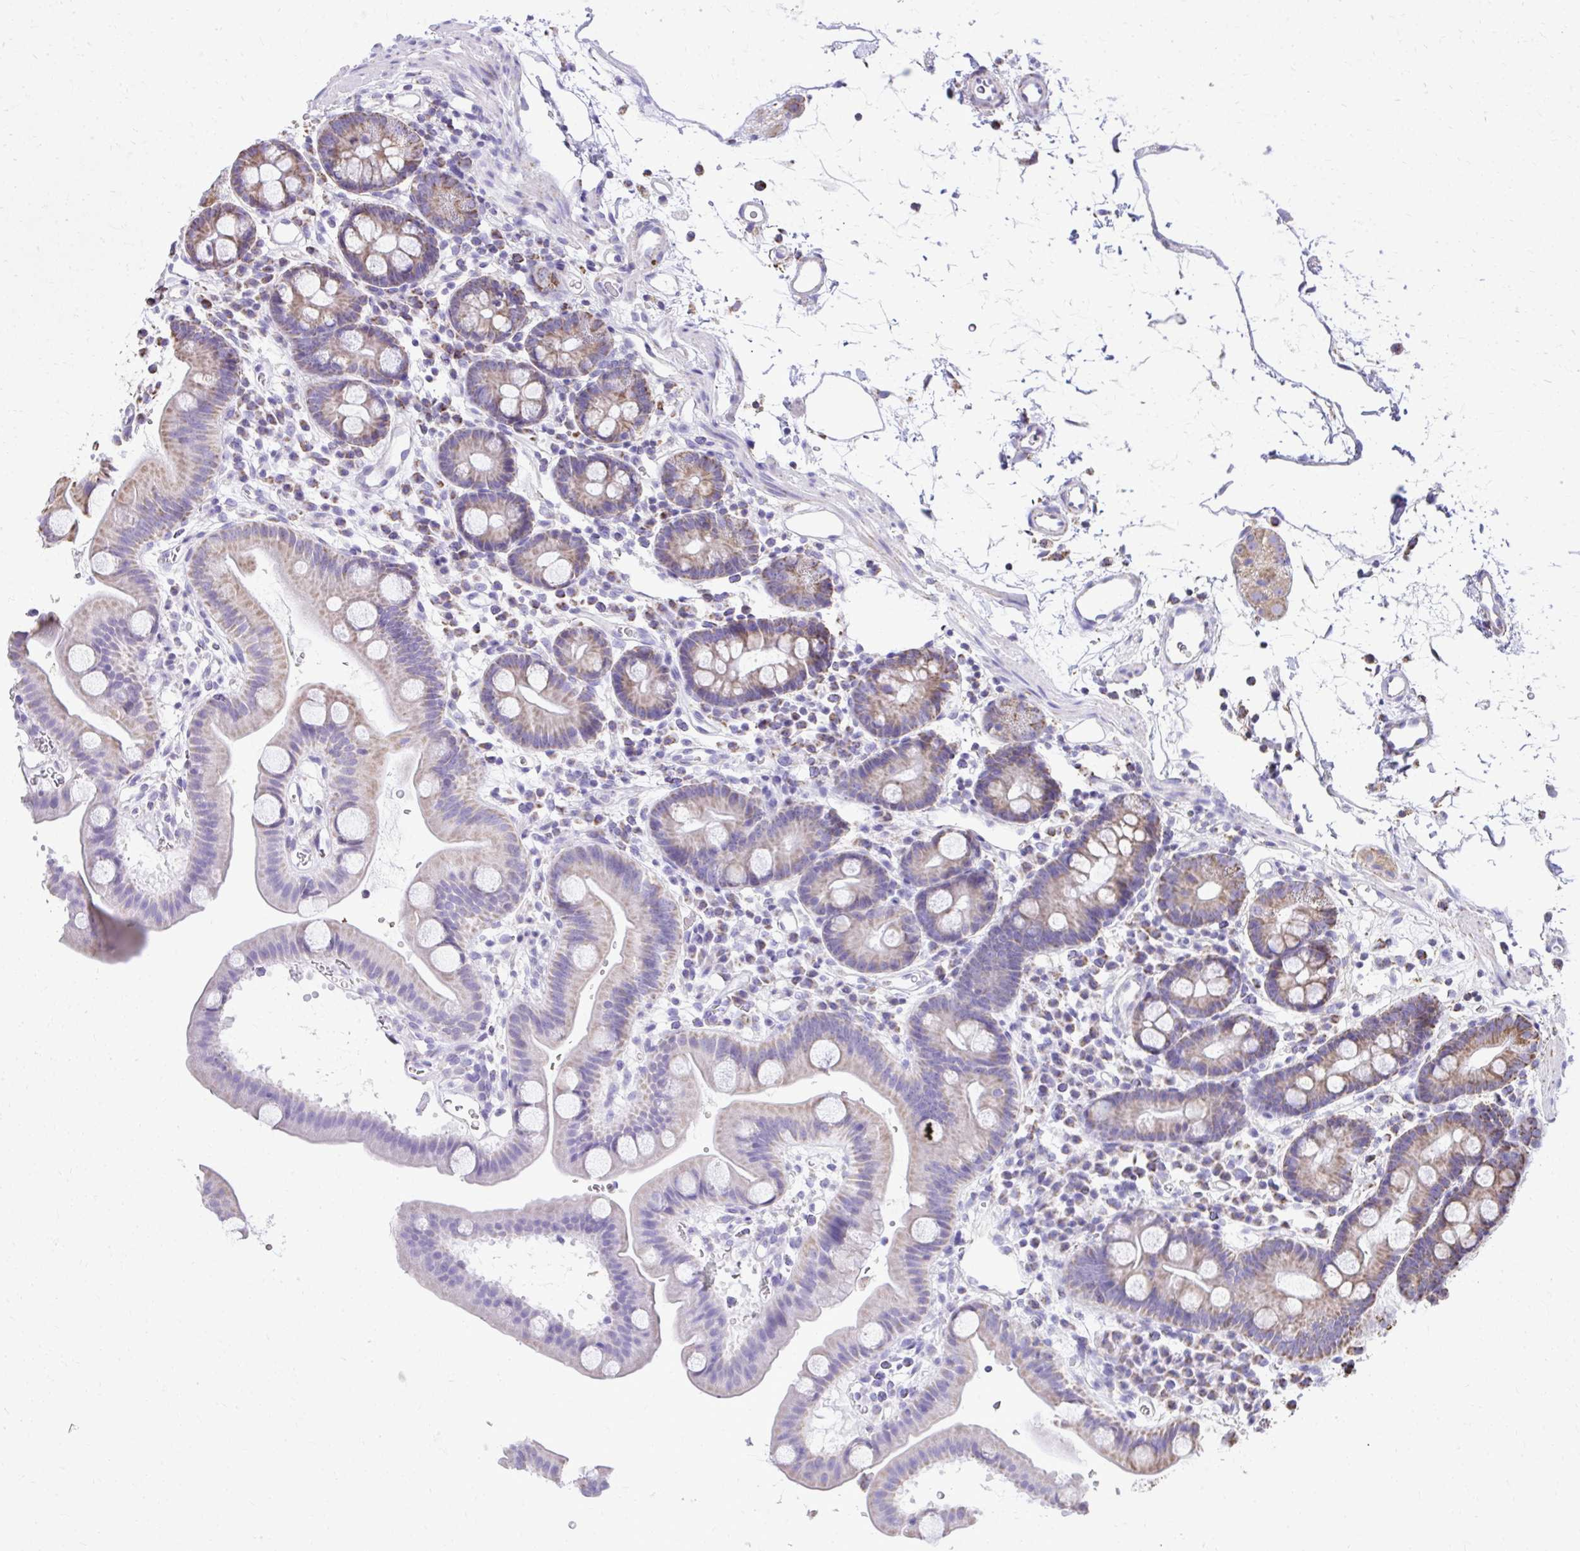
{"staining": {"intensity": "moderate", "quantity": "25%-75%", "location": "cytoplasmic/membranous"}, "tissue": "duodenum", "cell_type": "Glandular cells", "image_type": "normal", "snomed": [{"axis": "morphology", "description": "Normal tissue, NOS"}, {"axis": "topography", "description": "Duodenum"}], "caption": "A histopathology image showing moderate cytoplasmic/membranous positivity in about 25%-75% of glandular cells in normal duodenum, as visualized by brown immunohistochemical staining.", "gene": "MPZL2", "patient": {"sex": "male", "age": 59}}